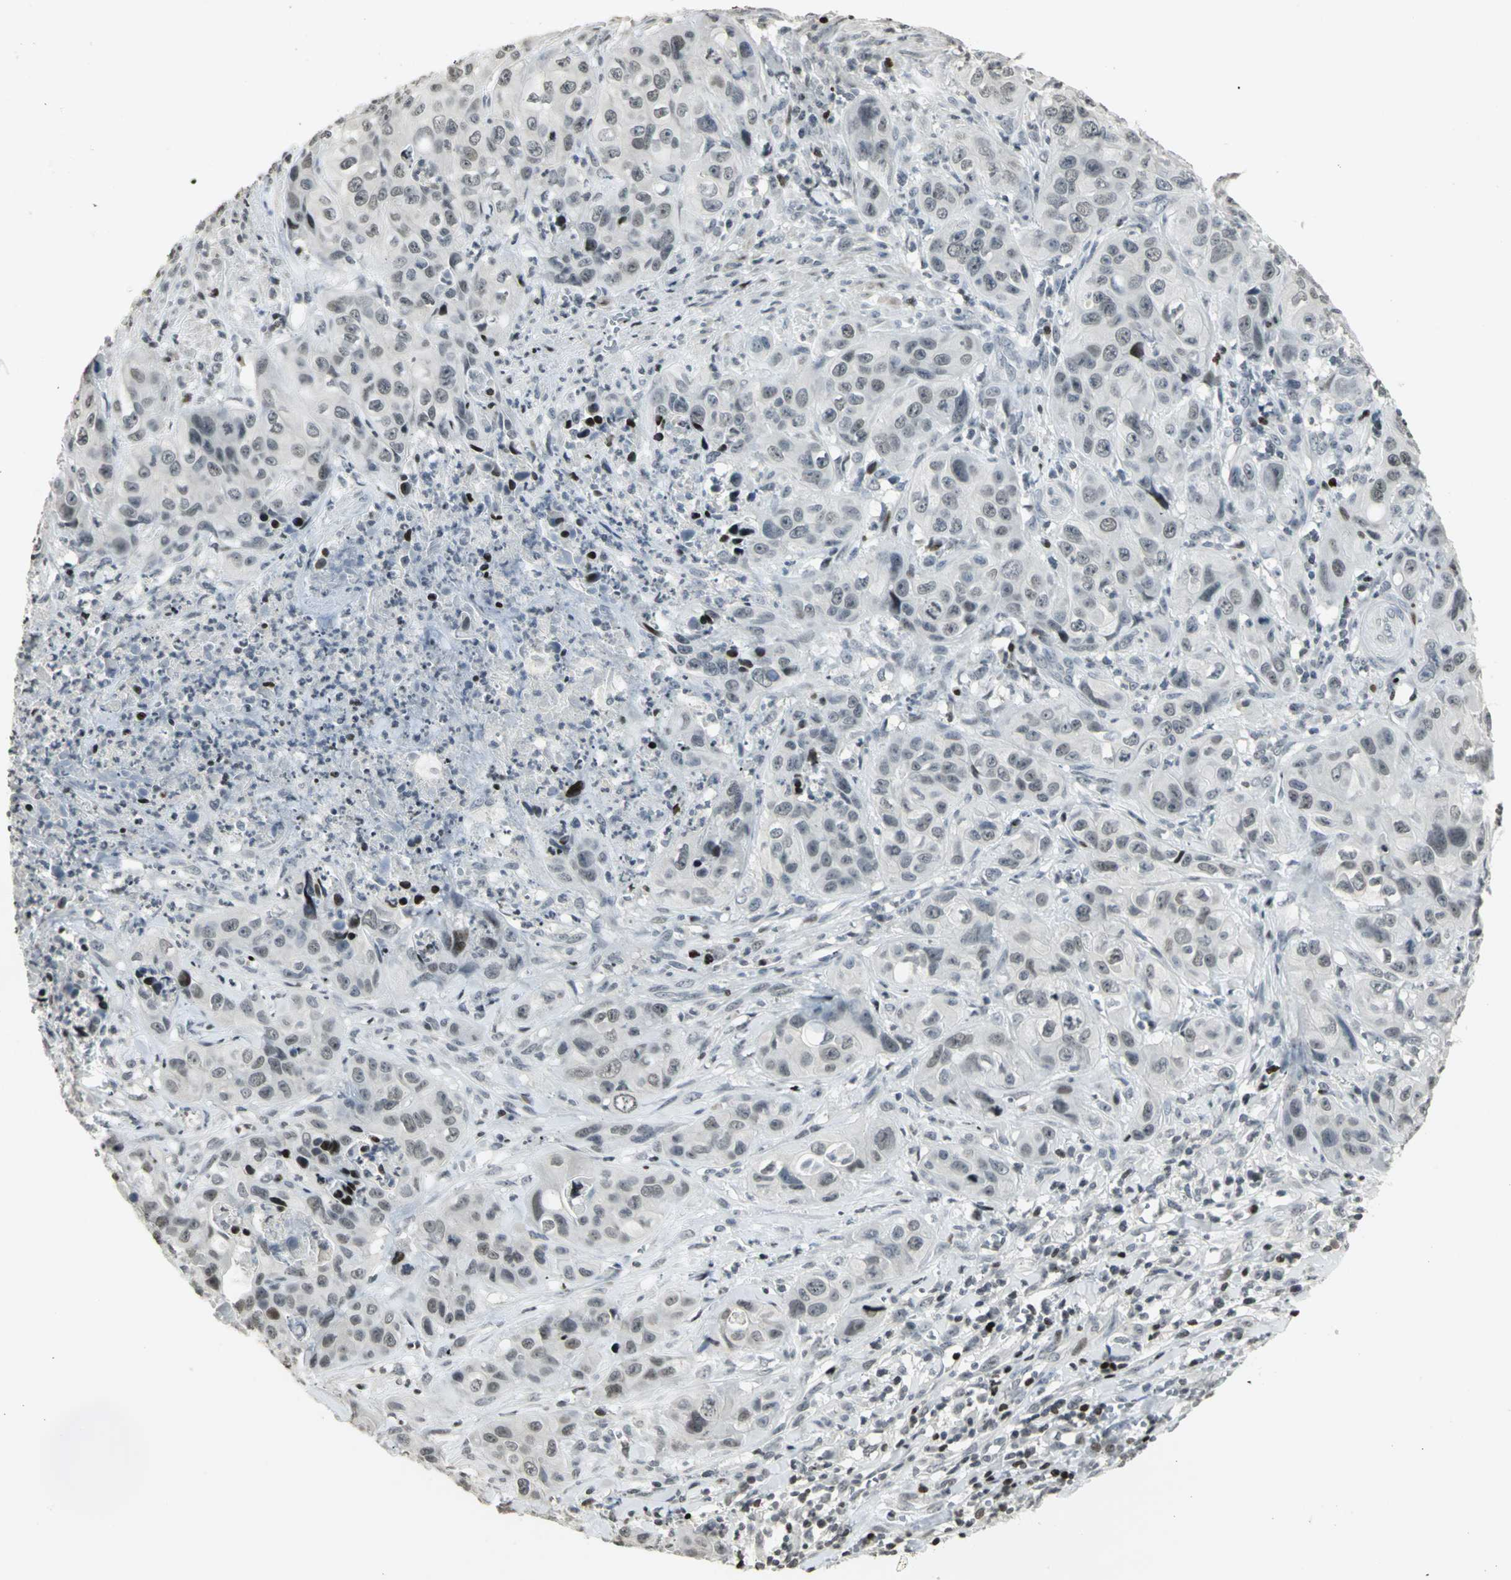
{"staining": {"intensity": "weak", "quantity": "<25%", "location": "nuclear"}, "tissue": "liver cancer", "cell_type": "Tumor cells", "image_type": "cancer", "snomed": [{"axis": "morphology", "description": "Cholangiocarcinoma"}, {"axis": "topography", "description": "Liver"}], "caption": "High magnification brightfield microscopy of liver cancer stained with DAB (brown) and counterstained with hematoxylin (blue): tumor cells show no significant positivity.", "gene": "KDM1A", "patient": {"sex": "female", "age": 61}}